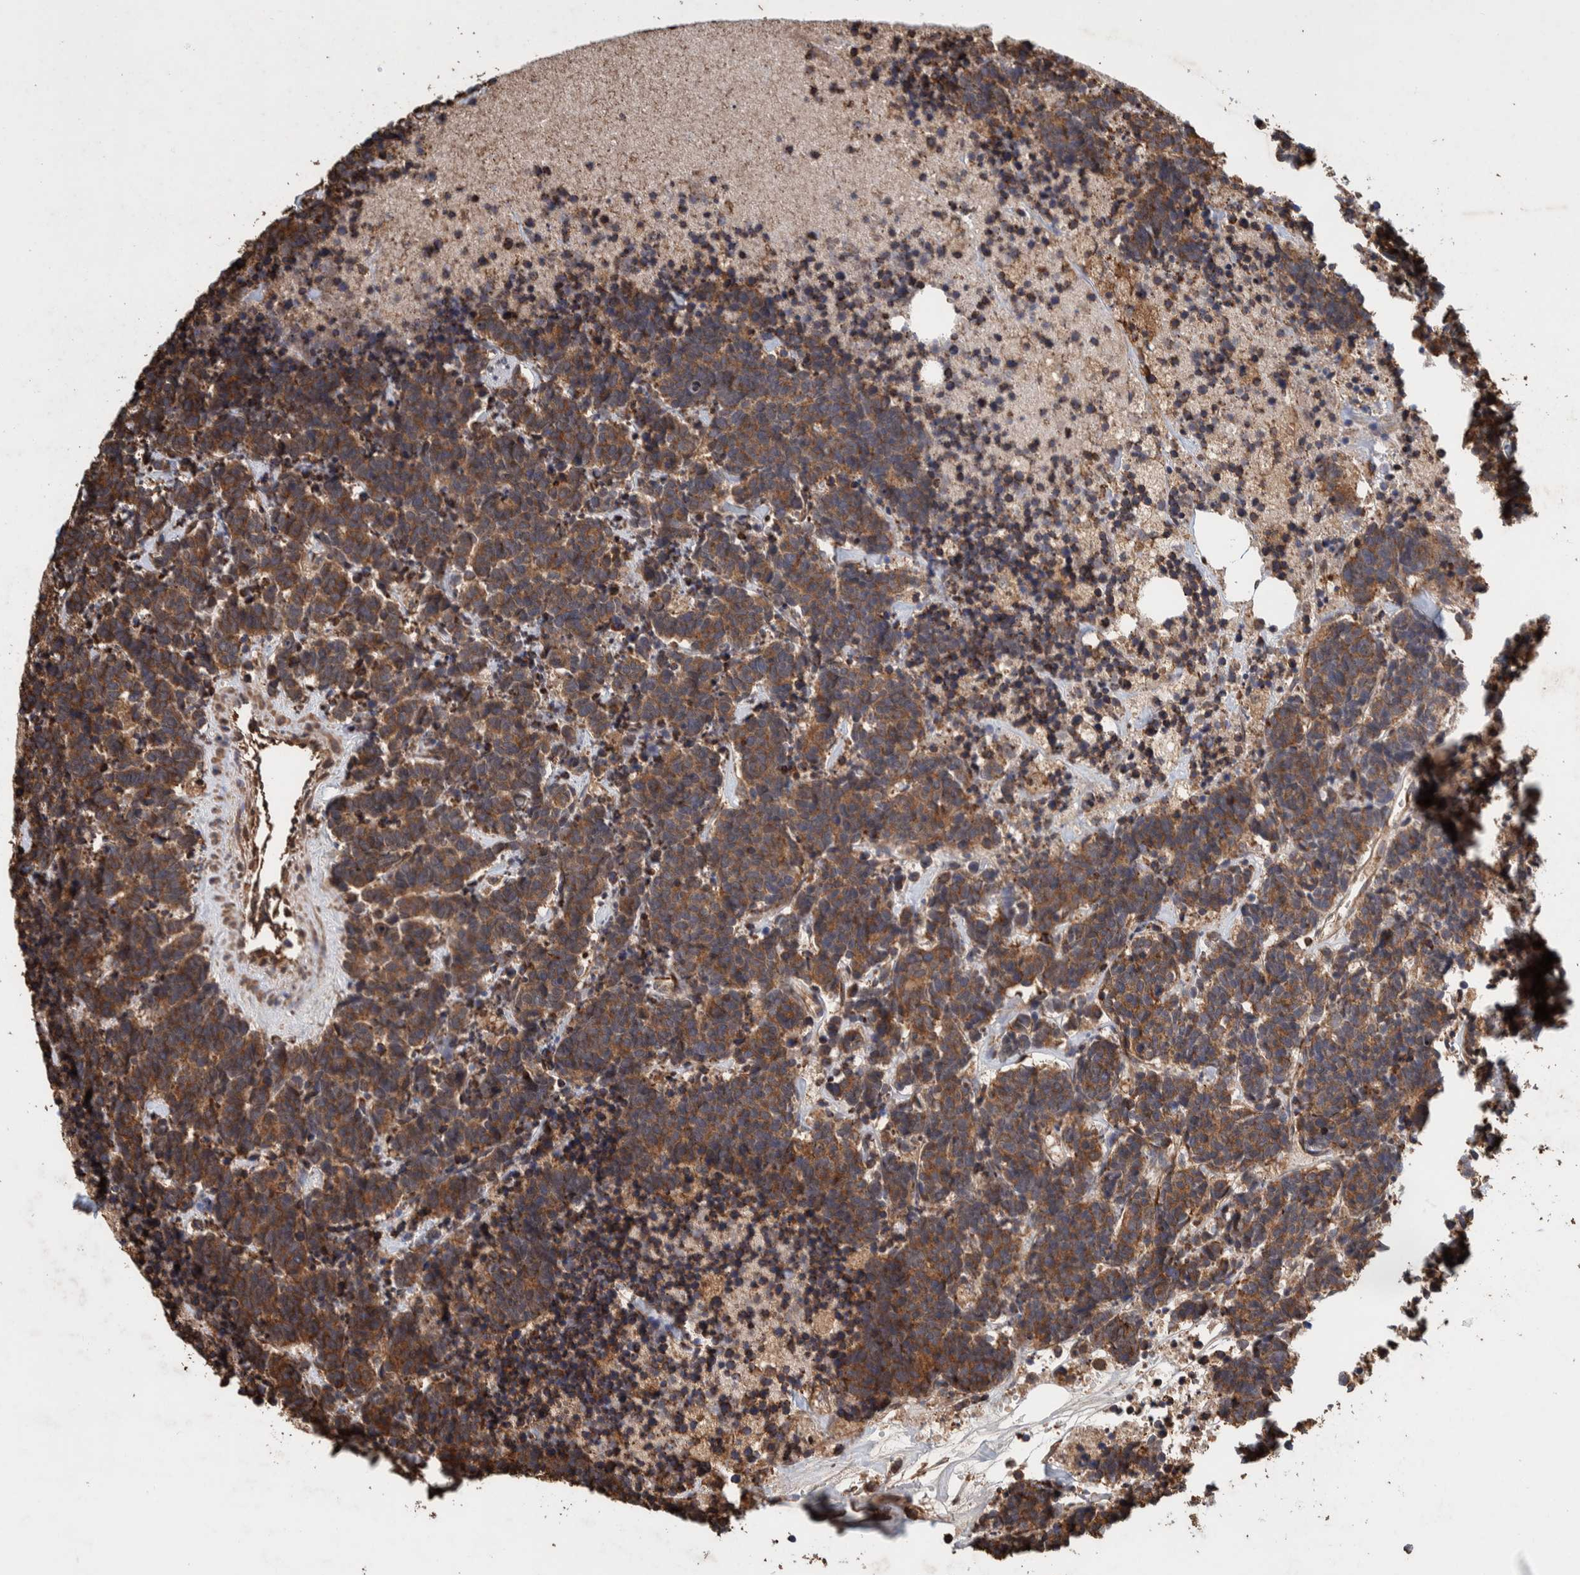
{"staining": {"intensity": "moderate", "quantity": ">75%", "location": "cytoplasmic/membranous"}, "tissue": "carcinoid", "cell_type": "Tumor cells", "image_type": "cancer", "snomed": [{"axis": "morphology", "description": "Carcinoma, NOS"}, {"axis": "morphology", "description": "Carcinoid, malignant, NOS"}, {"axis": "topography", "description": "Urinary bladder"}], "caption": "This photomicrograph shows carcinoid (malignant) stained with immunohistochemistry (IHC) to label a protein in brown. The cytoplasmic/membranous of tumor cells show moderate positivity for the protein. Nuclei are counter-stained blue.", "gene": "PLA2G3", "patient": {"sex": "male", "age": 57}}